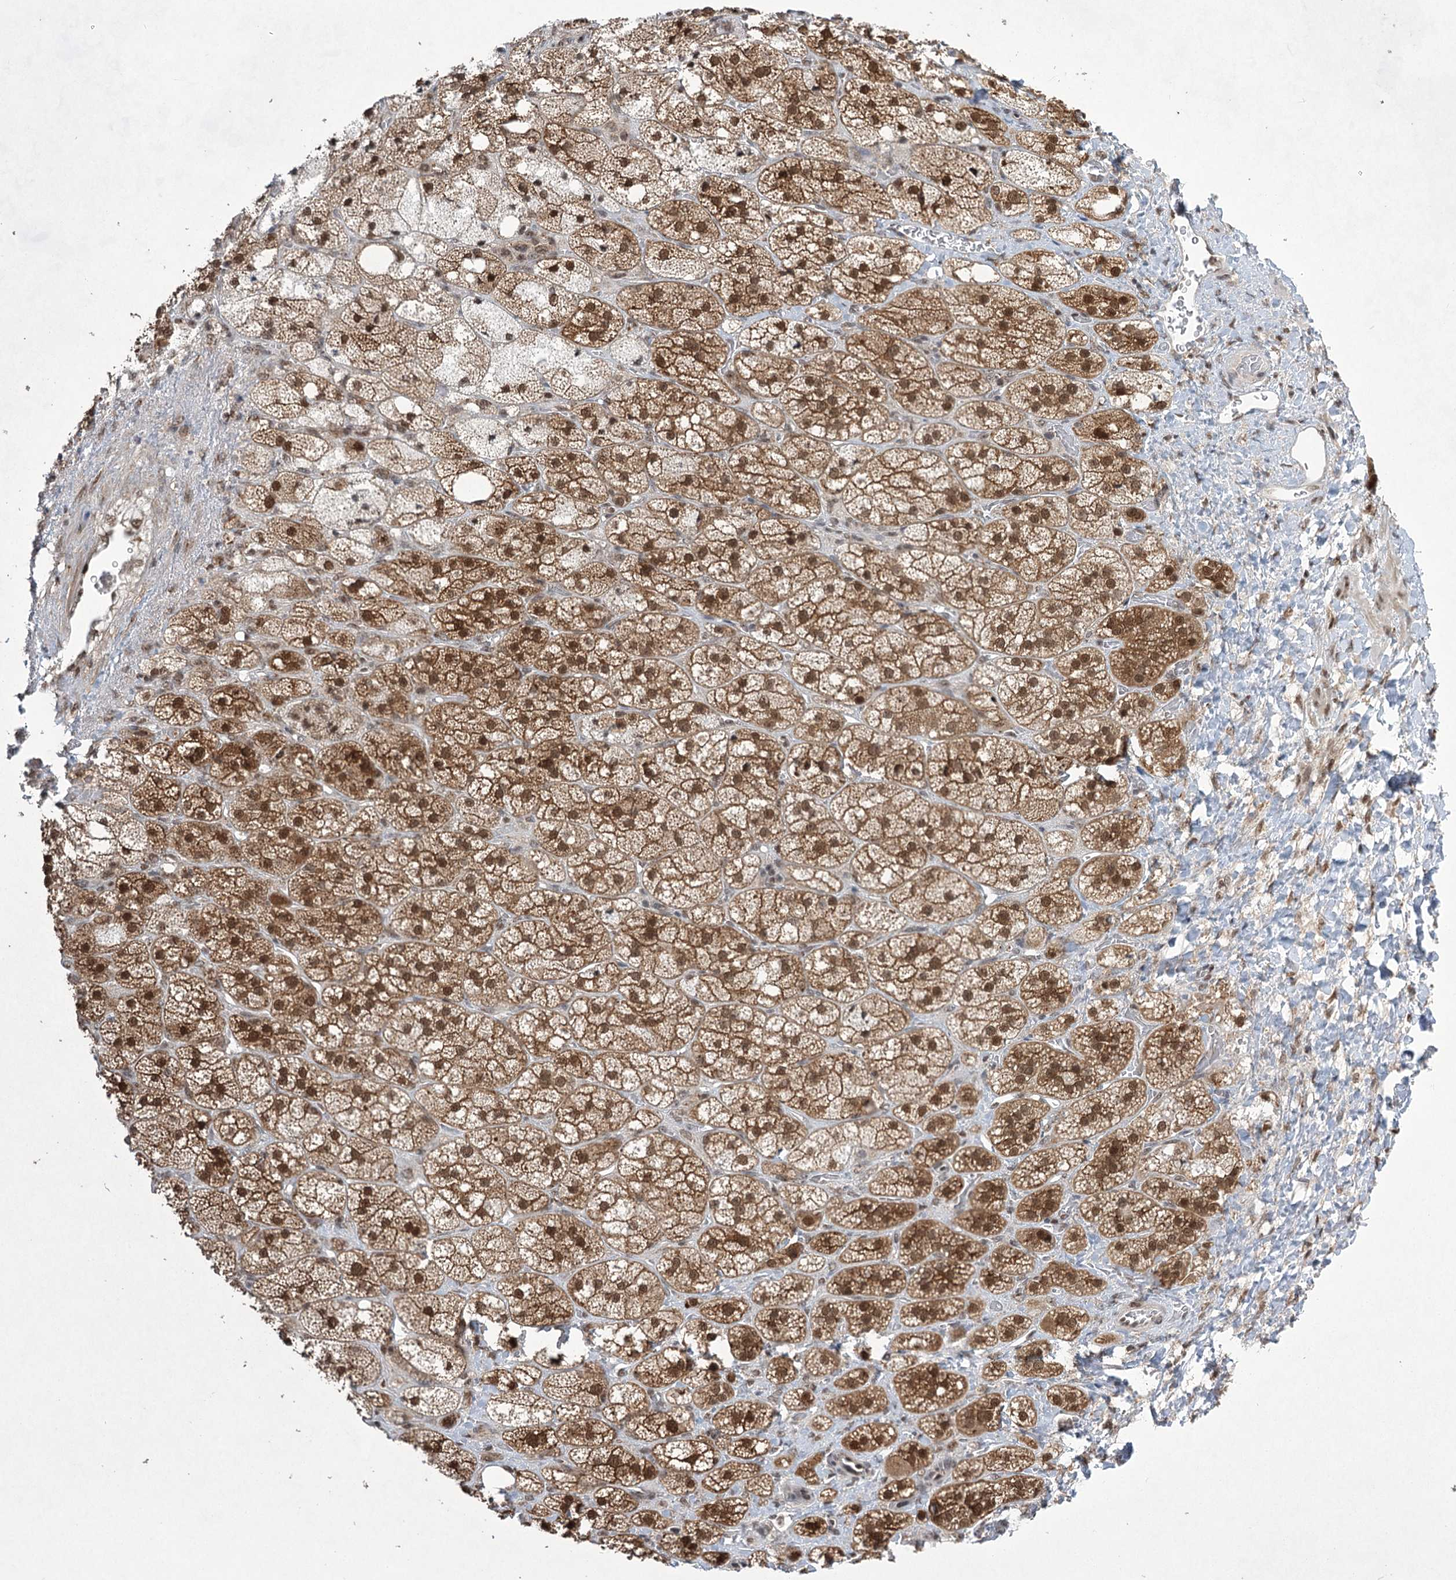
{"staining": {"intensity": "strong", "quantity": ">75%", "location": "cytoplasmic/membranous,nuclear"}, "tissue": "adrenal gland", "cell_type": "Glandular cells", "image_type": "normal", "snomed": [{"axis": "morphology", "description": "Normal tissue, NOS"}, {"axis": "topography", "description": "Adrenal gland"}], "caption": "Immunohistochemistry (IHC) micrograph of benign adrenal gland stained for a protein (brown), which demonstrates high levels of strong cytoplasmic/membranous,nuclear positivity in about >75% of glandular cells.", "gene": "ZCCHC8", "patient": {"sex": "male", "age": 61}}